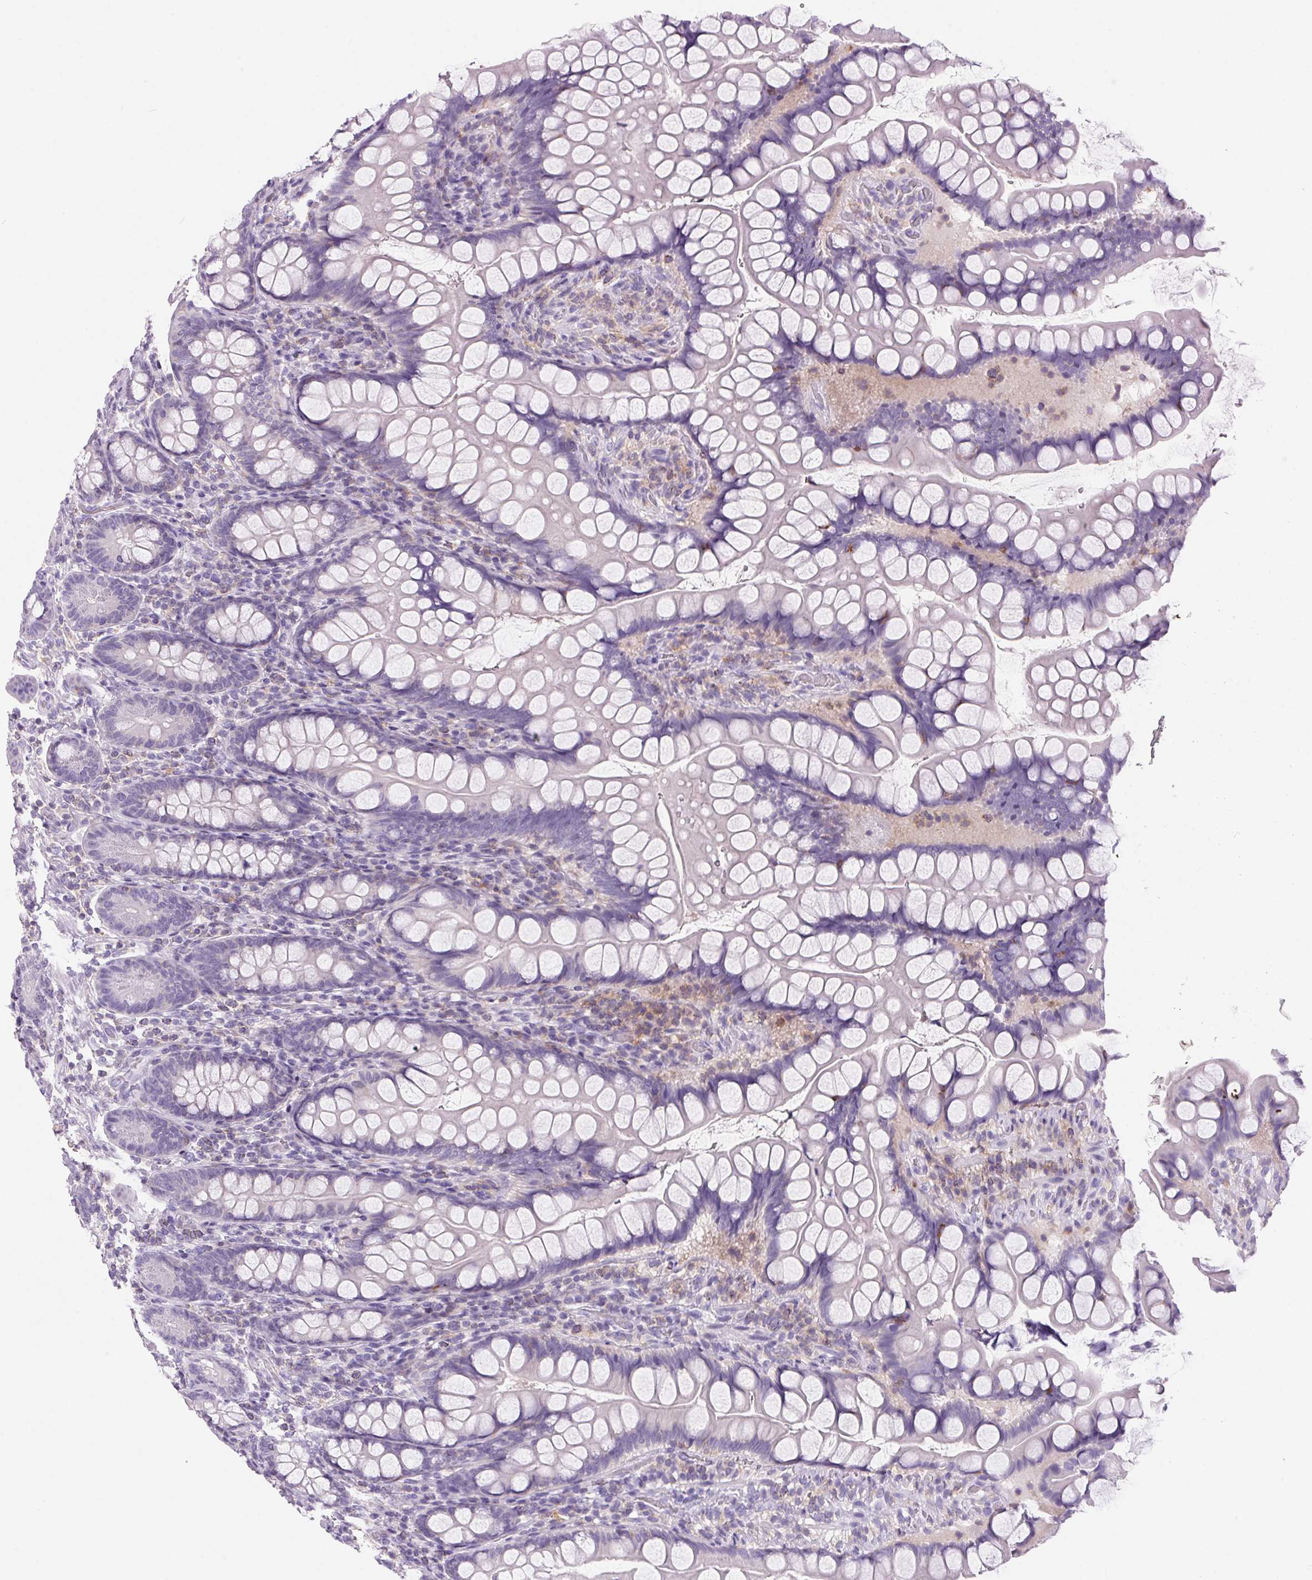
{"staining": {"intensity": "negative", "quantity": "none", "location": "none"}, "tissue": "small intestine", "cell_type": "Glandular cells", "image_type": "normal", "snomed": [{"axis": "morphology", "description": "Normal tissue, NOS"}, {"axis": "topography", "description": "Small intestine"}], "caption": "A high-resolution photomicrograph shows immunohistochemistry (IHC) staining of normal small intestine, which exhibits no significant expression in glandular cells.", "gene": "S100A2", "patient": {"sex": "male", "age": 70}}